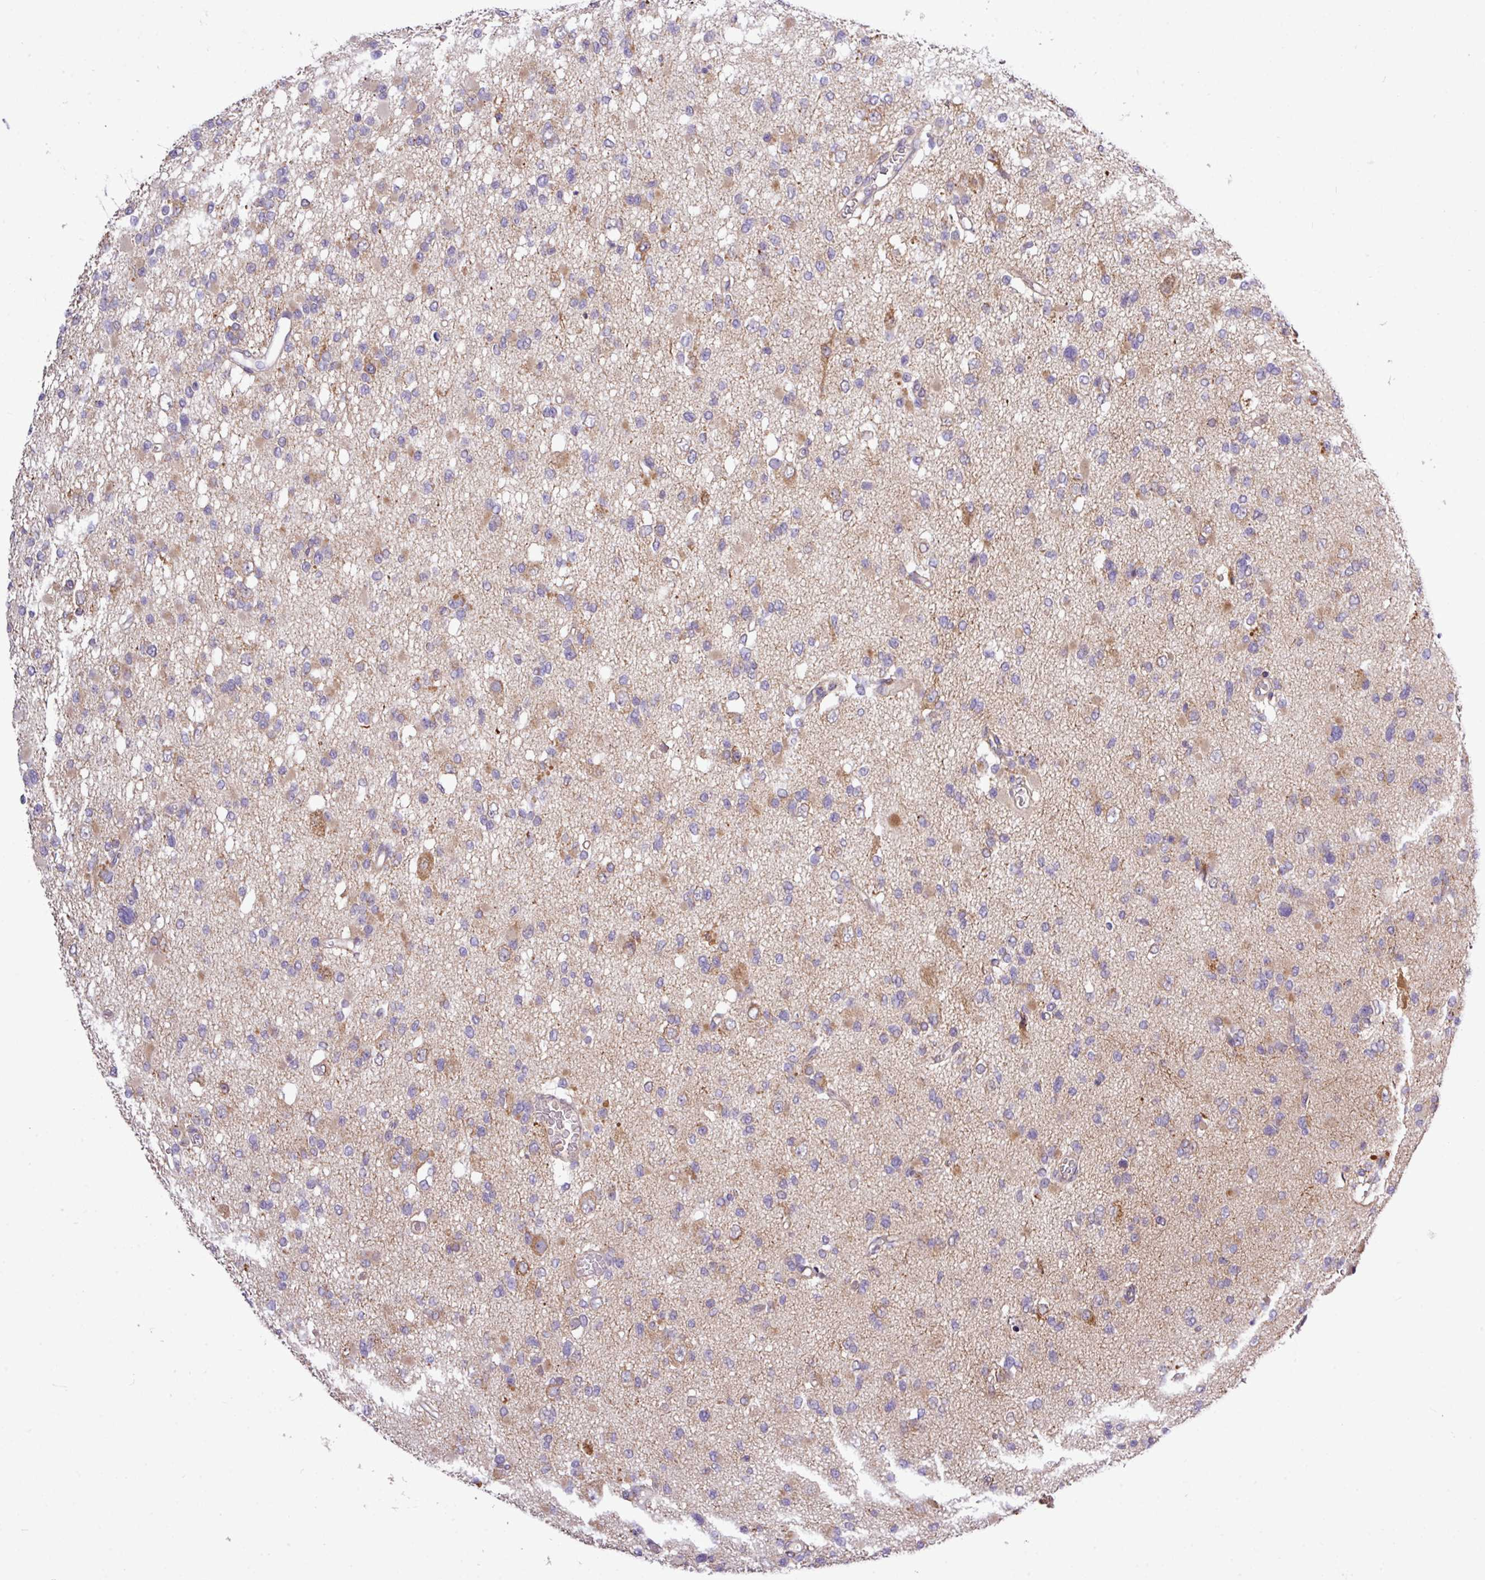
{"staining": {"intensity": "weak", "quantity": "<25%", "location": "cytoplasmic/membranous"}, "tissue": "glioma", "cell_type": "Tumor cells", "image_type": "cancer", "snomed": [{"axis": "morphology", "description": "Glioma, malignant, Low grade"}, {"axis": "topography", "description": "Brain"}], "caption": "Immunohistochemistry histopathology image of neoplastic tissue: human glioma stained with DAB shows no significant protein expression in tumor cells. (DAB immunohistochemistry (IHC) visualized using brightfield microscopy, high magnification).", "gene": "TM2D2", "patient": {"sex": "female", "age": 22}}